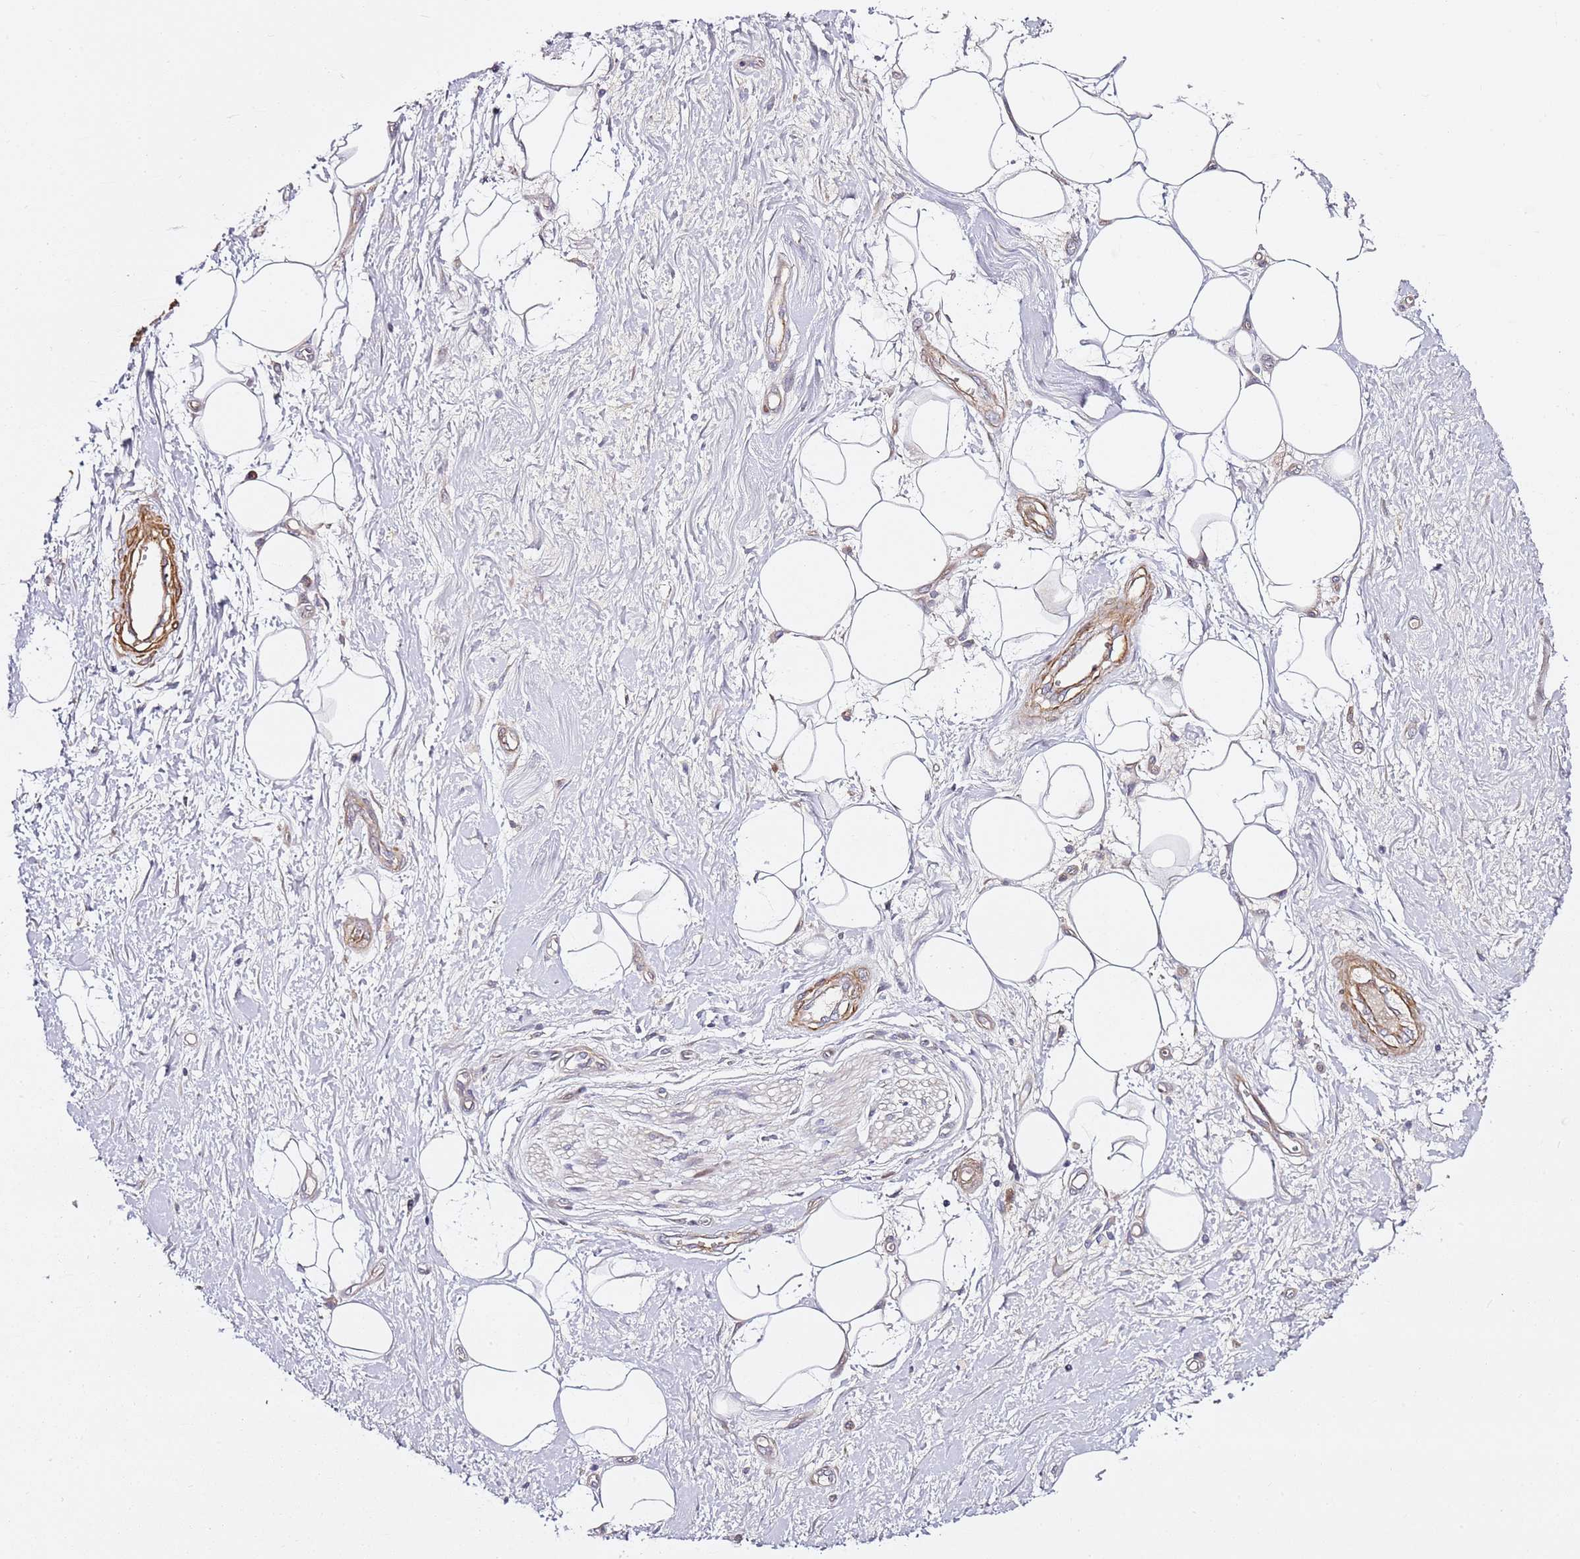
{"staining": {"intensity": "negative", "quantity": "none", "location": "none"}, "tissue": "adipose tissue", "cell_type": "Adipocytes", "image_type": "normal", "snomed": [{"axis": "morphology", "description": "Normal tissue, NOS"}, {"axis": "morphology", "description": "Adenocarcinoma, NOS"}, {"axis": "topography", "description": "Pancreas"}, {"axis": "topography", "description": "Peripheral nerve tissue"}], "caption": "Adipose tissue was stained to show a protein in brown. There is no significant positivity in adipocytes. (Brightfield microscopy of DAB (3,3'-diaminobenzidine) immunohistochemistry (IHC) at high magnification).", "gene": "EPS8L1", "patient": {"sex": "male", "age": 59}}